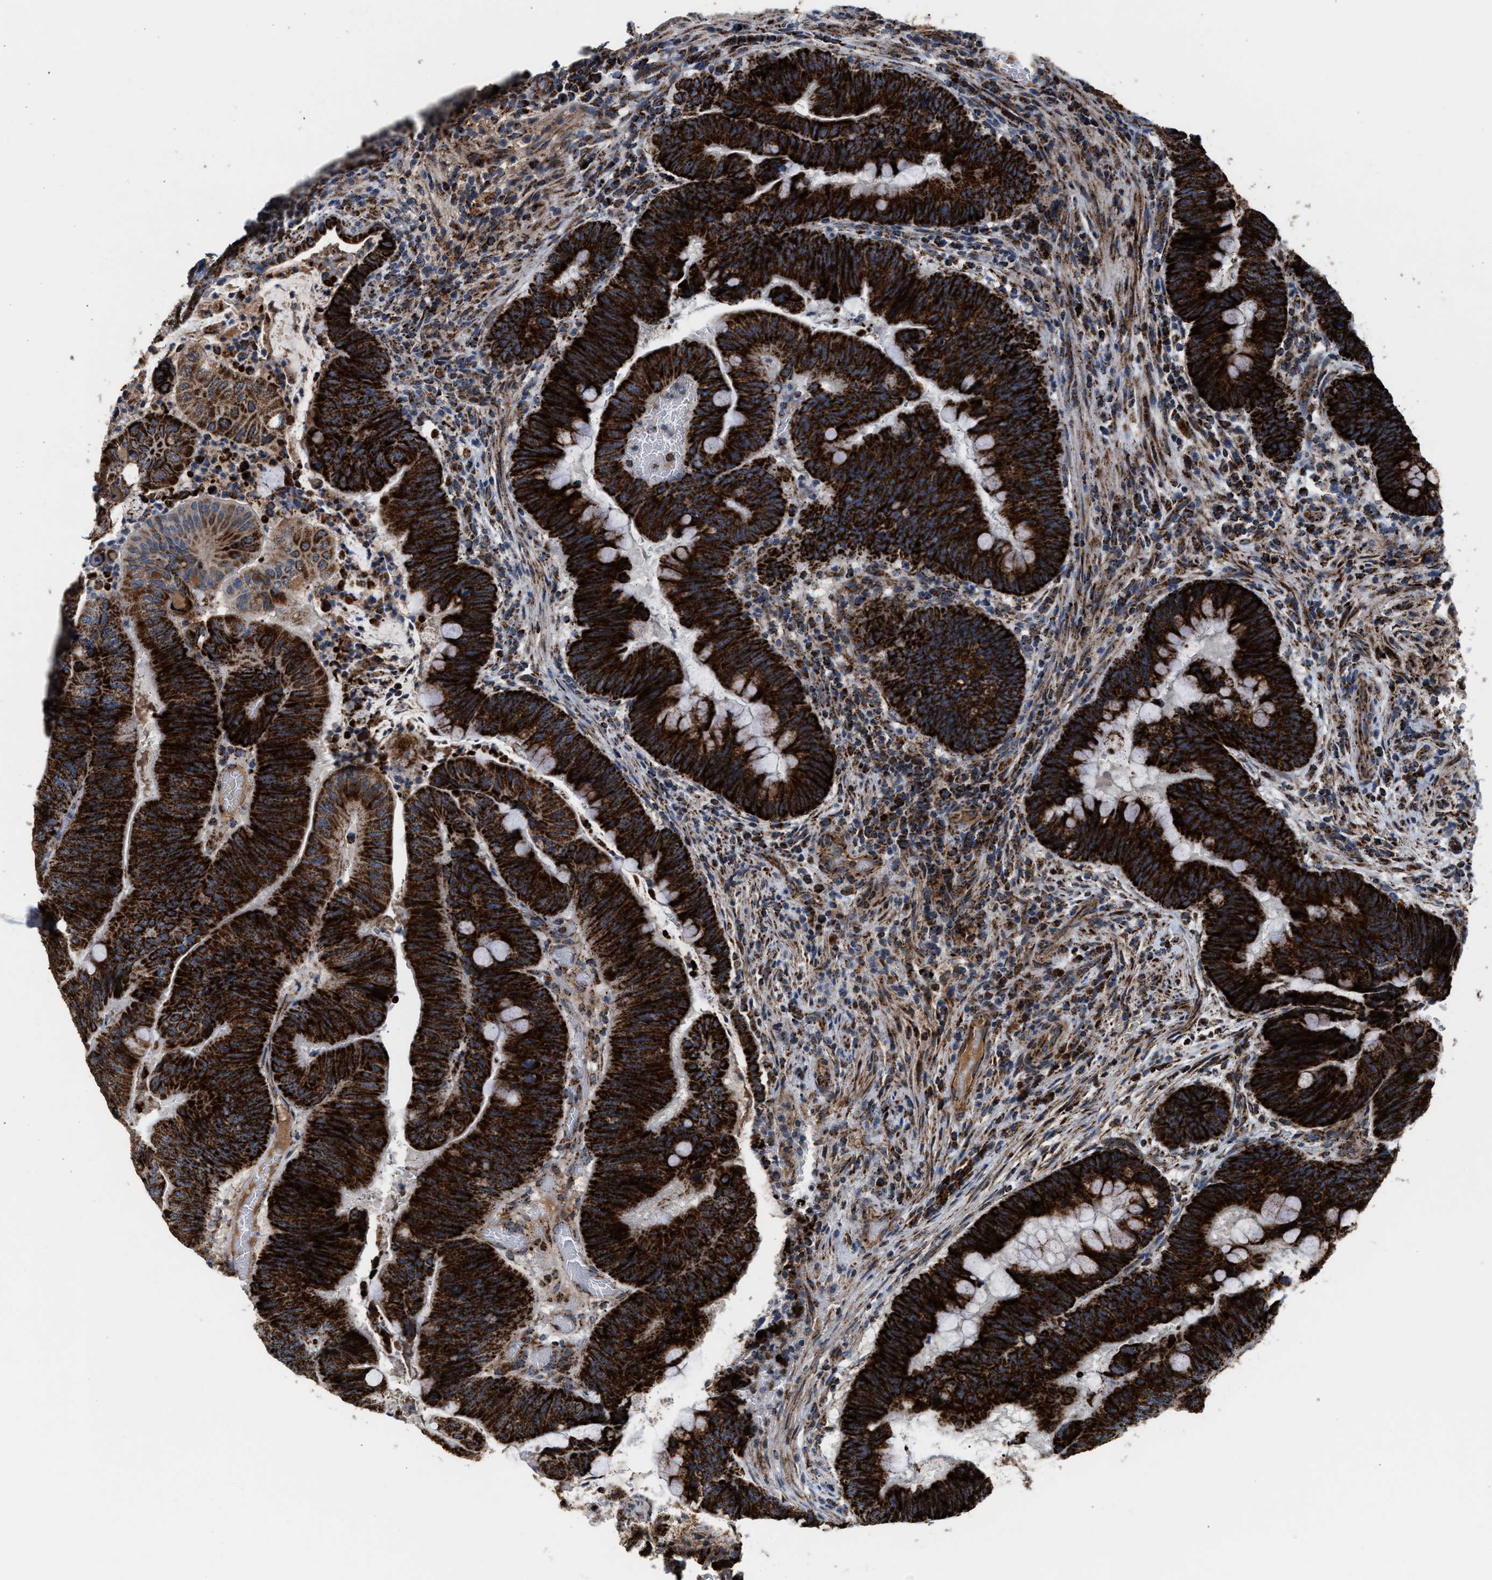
{"staining": {"intensity": "strong", "quantity": ">75%", "location": "cytoplasmic/membranous"}, "tissue": "colorectal cancer", "cell_type": "Tumor cells", "image_type": "cancer", "snomed": [{"axis": "morphology", "description": "Normal tissue, NOS"}, {"axis": "morphology", "description": "Adenocarcinoma, NOS"}, {"axis": "topography", "description": "Rectum"}, {"axis": "topography", "description": "Peripheral nerve tissue"}], "caption": "Tumor cells display high levels of strong cytoplasmic/membranous positivity in approximately >75% of cells in colorectal adenocarcinoma.", "gene": "PMPCA", "patient": {"sex": "male", "age": 92}}